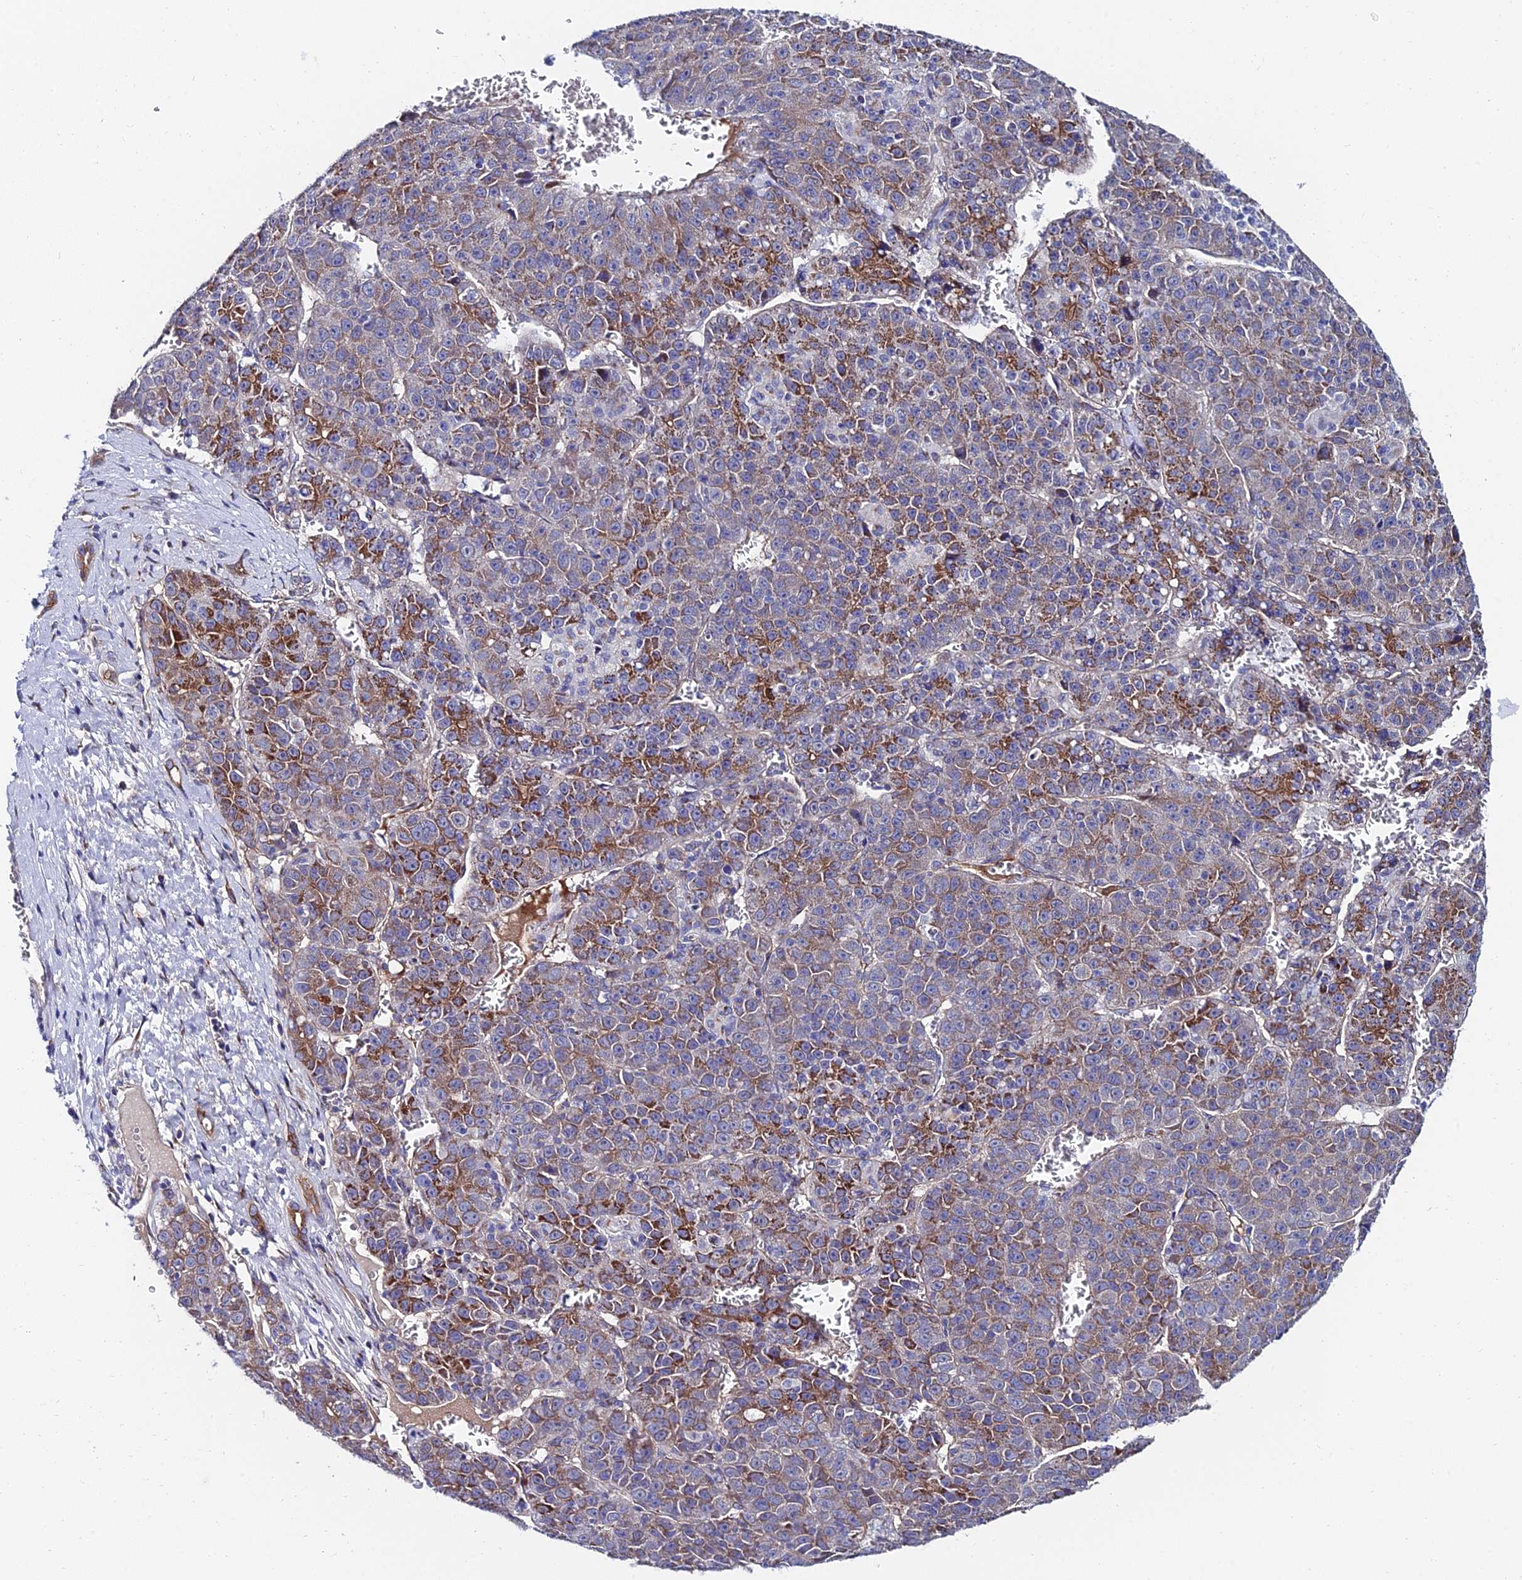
{"staining": {"intensity": "moderate", "quantity": "<25%", "location": "cytoplasmic/membranous"}, "tissue": "liver cancer", "cell_type": "Tumor cells", "image_type": "cancer", "snomed": [{"axis": "morphology", "description": "Carcinoma, Hepatocellular, NOS"}, {"axis": "topography", "description": "Liver"}], "caption": "IHC of liver cancer (hepatocellular carcinoma) displays low levels of moderate cytoplasmic/membranous positivity in approximately <25% of tumor cells.", "gene": "ADGRF3", "patient": {"sex": "female", "age": 53}}